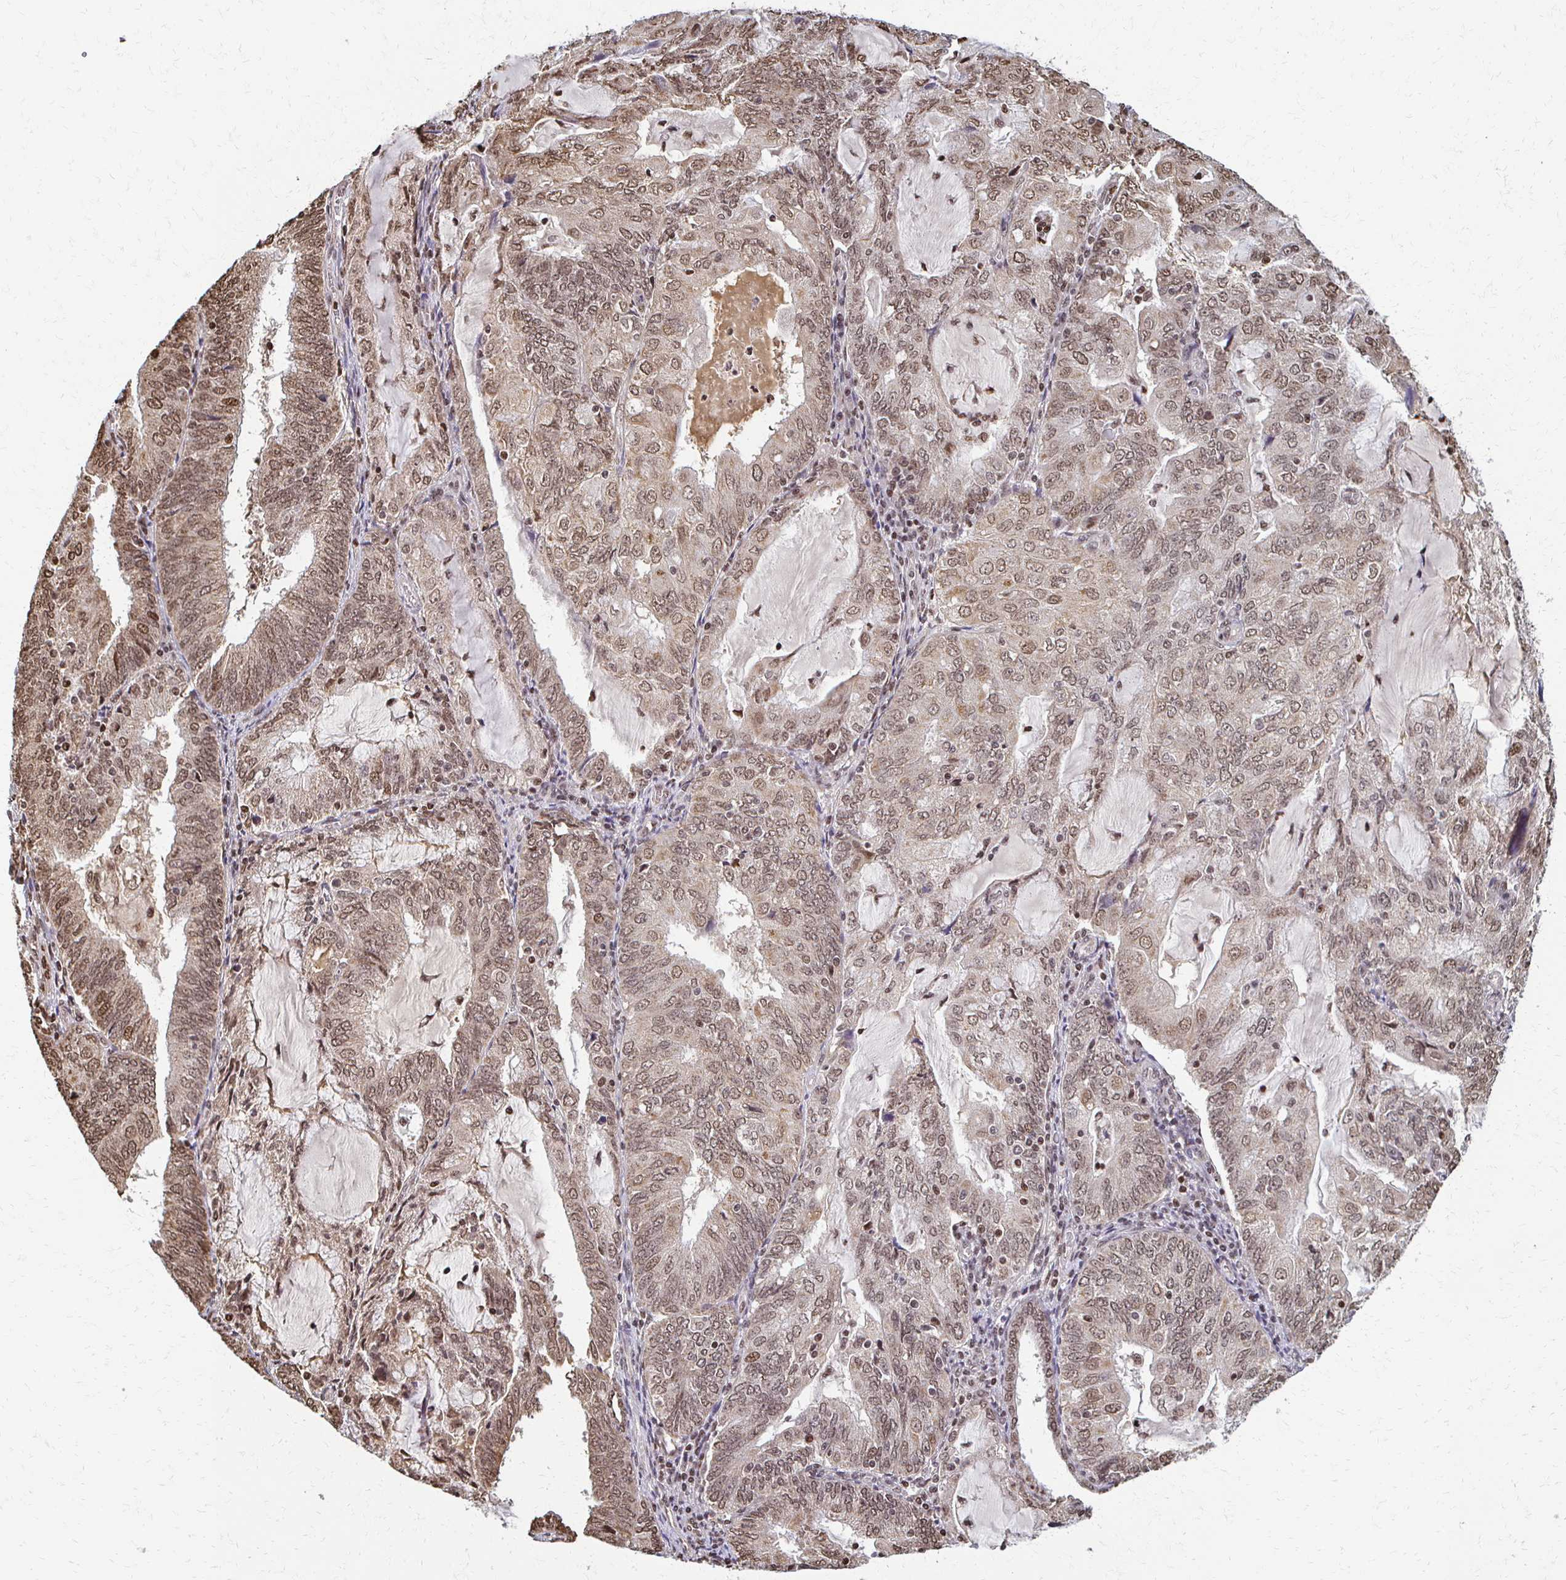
{"staining": {"intensity": "moderate", "quantity": ">75%", "location": "nuclear"}, "tissue": "endometrial cancer", "cell_type": "Tumor cells", "image_type": "cancer", "snomed": [{"axis": "morphology", "description": "Adenocarcinoma, NOS"}, {"axis": "topography", "description": "Endometrium"}], "caption": "Moderate nuclear positivity is identified in approximately >75% of tumor cells in adenocarcinoma (endometrial). Nuclei are stained in blue.", "gene": "HOXA9", "patient": {"sex": "female", "age": 81}}